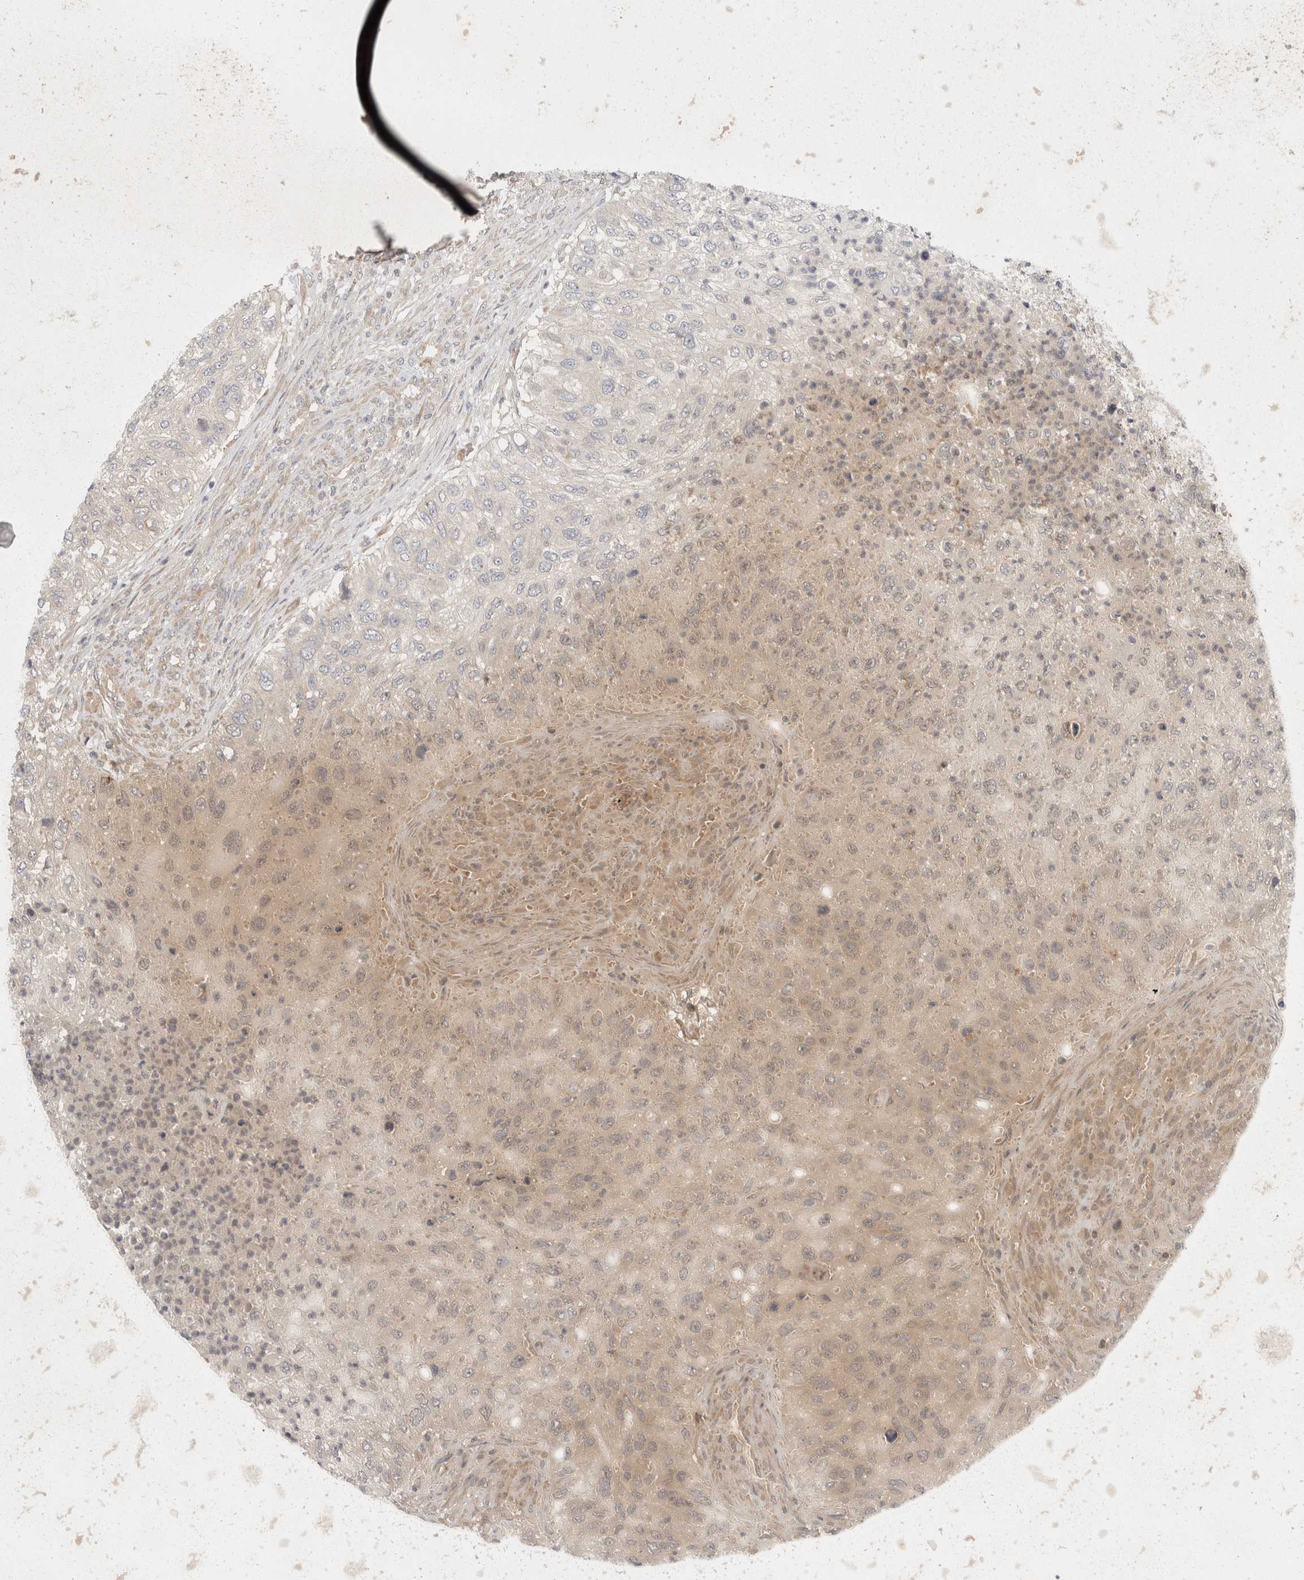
{"staining": {"intensity": "weak", "quantity": "<25%", "location": "cytoplasmic/membranous"}, "tissue": "urothelial cancer", "cell_type": "Tumor cells", "image_type": "cancer", "snomed": [{"axis": "morphology", "description": "Urothelial carcinoma, High grade"}, {"axis": "topography", "description": "Urinary bladder"}], "caption": "Immunohistochemistry micrograph of urothelial carcinoma (high-grade) stained for a protein (brown), which demonstrates no expression in tumor cells. (Brightfield microscopy of DAB (3,3'-diaminobenzidine) immunohistochemistry (IHC) at high magnification).", "gene": "EIF4G3", "patient": {"sex": "female", "age": 60}}